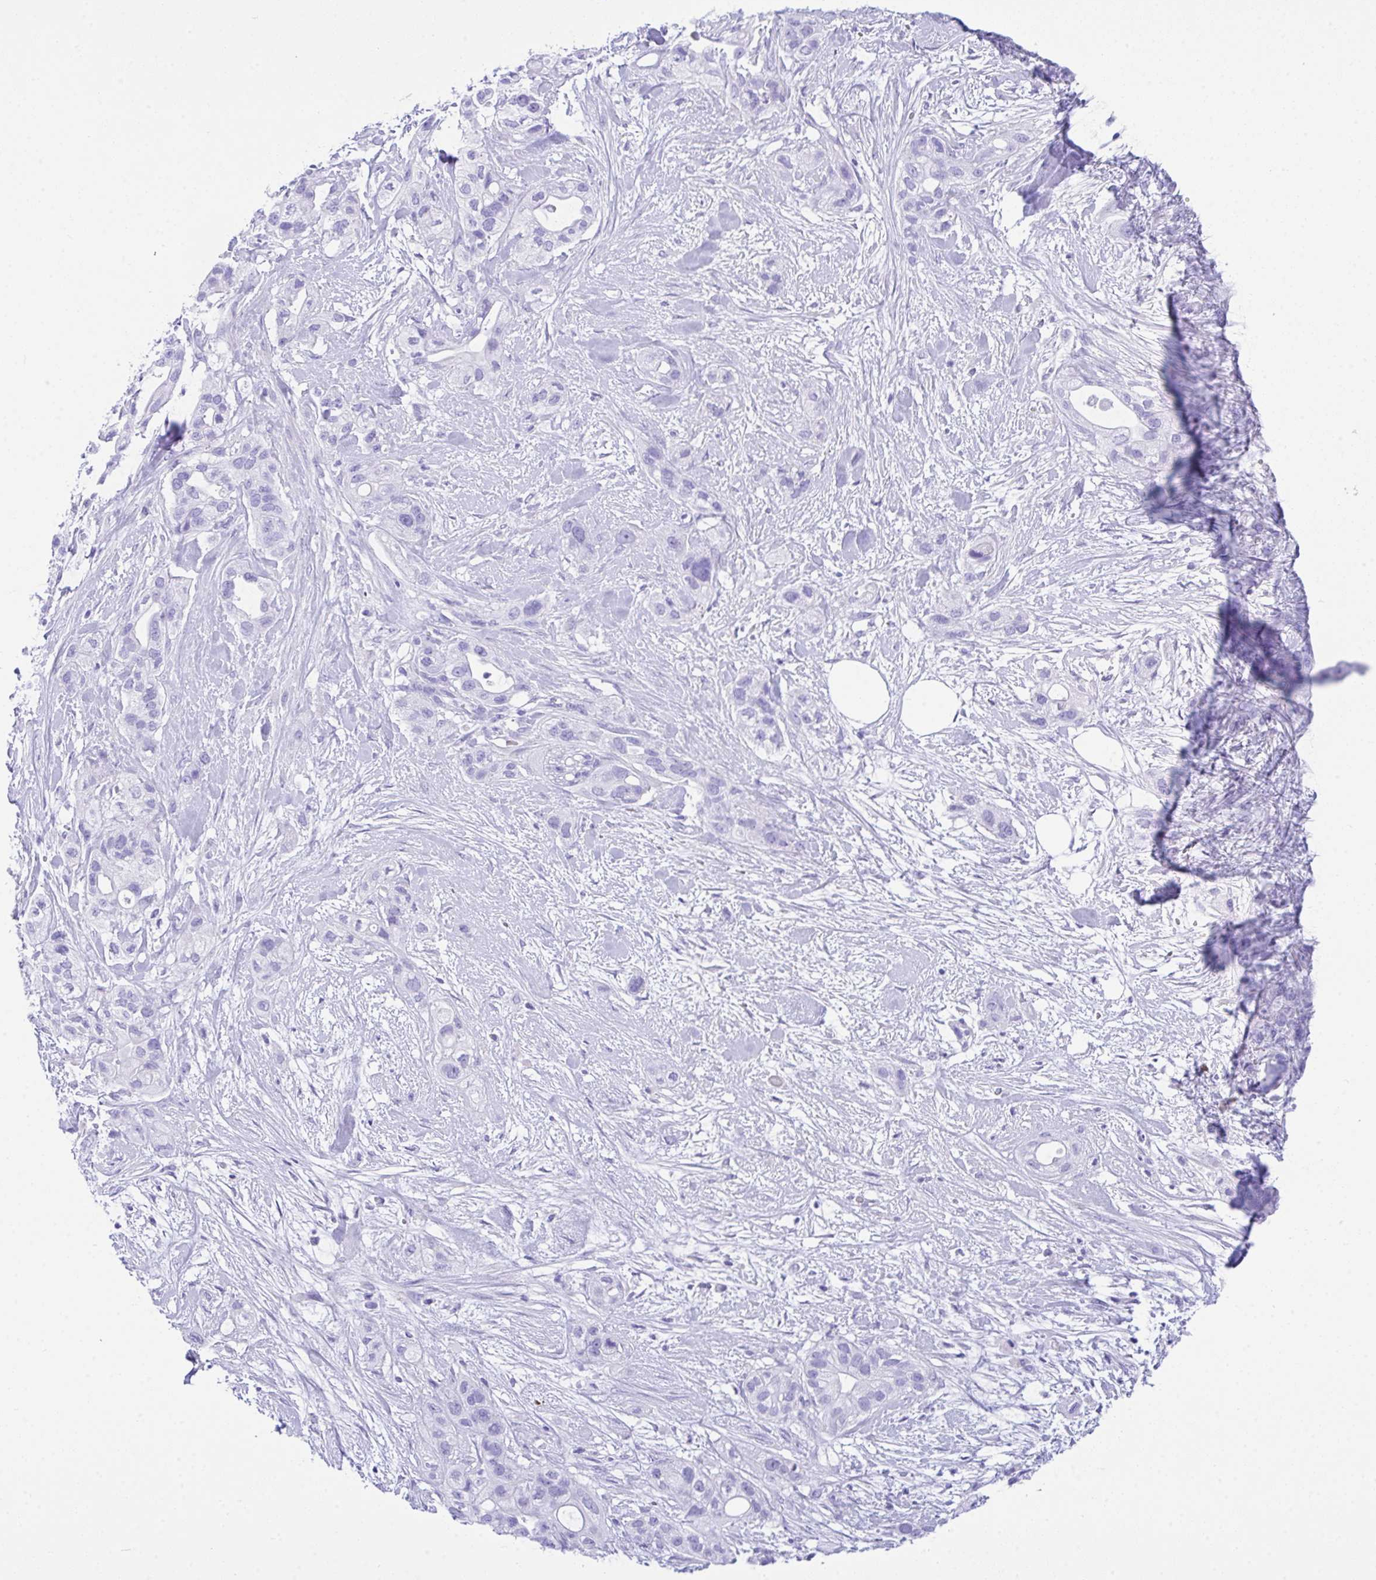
{"staining": {"intensity": "negative", "quantity": "none", "location": "none"}, "tissue": "pancreatic cancer", "cell_type": "Tumor cells", "image_type": "cancer", "snomed": [{"axis": "morphology", "description": "Adenocarcinoma, NOS"}, {"axis": "topography", "description": "Pancreas"}], "caption": "Immunohistochemistry image of pancreatic cancer stained for a protein (brown), which displays no positivity in tumor cells.", "gene": "BEST4", "patient": {"sex": "male", "age": 44}}